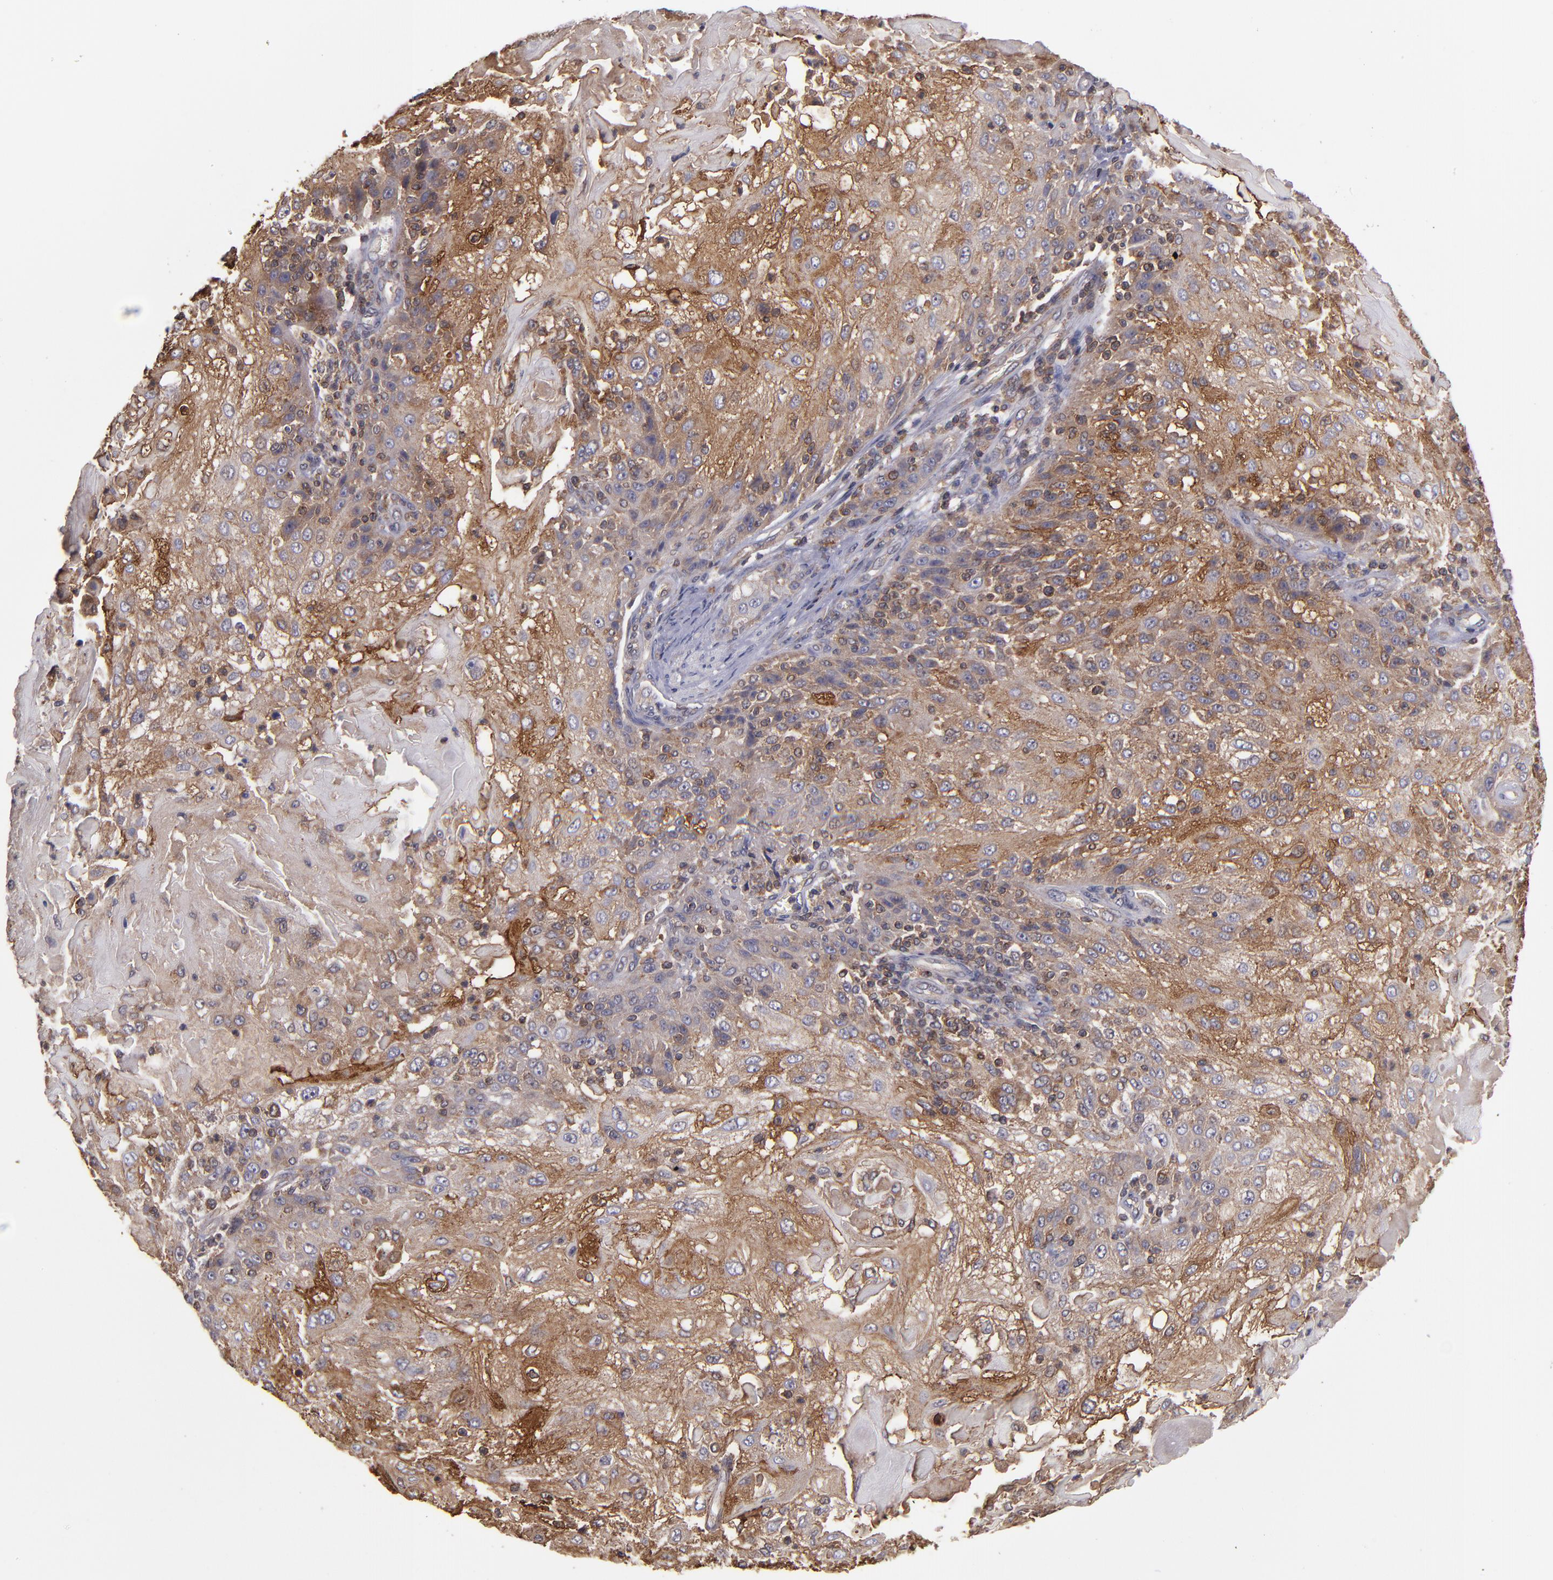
{"staining": {"intensity": "moderate", "quantity": "25%-75%", "location": "cytoplasmic/membranous"}, "tissue": "skin cancer", "cell_type": "Tumor cells", "image_type": "cancer", "snomed": [{"axis": "morphology", "description": "Normal tissue, NOS"}, {"axis": "morphology", "description": "Squamous cell carcinoma, NOS"}, {"axis": "topography", "description": "Skin"}], "caption": "Human skin cancer (squamous cell carcinoma) stained for a protein (brown) exhibits moderate cytoplasmic/membranous positive expression in approximately 25%-75% of tumor cells.", "gene": "NF2", "patient": {"sex": "female", "age": 83}}